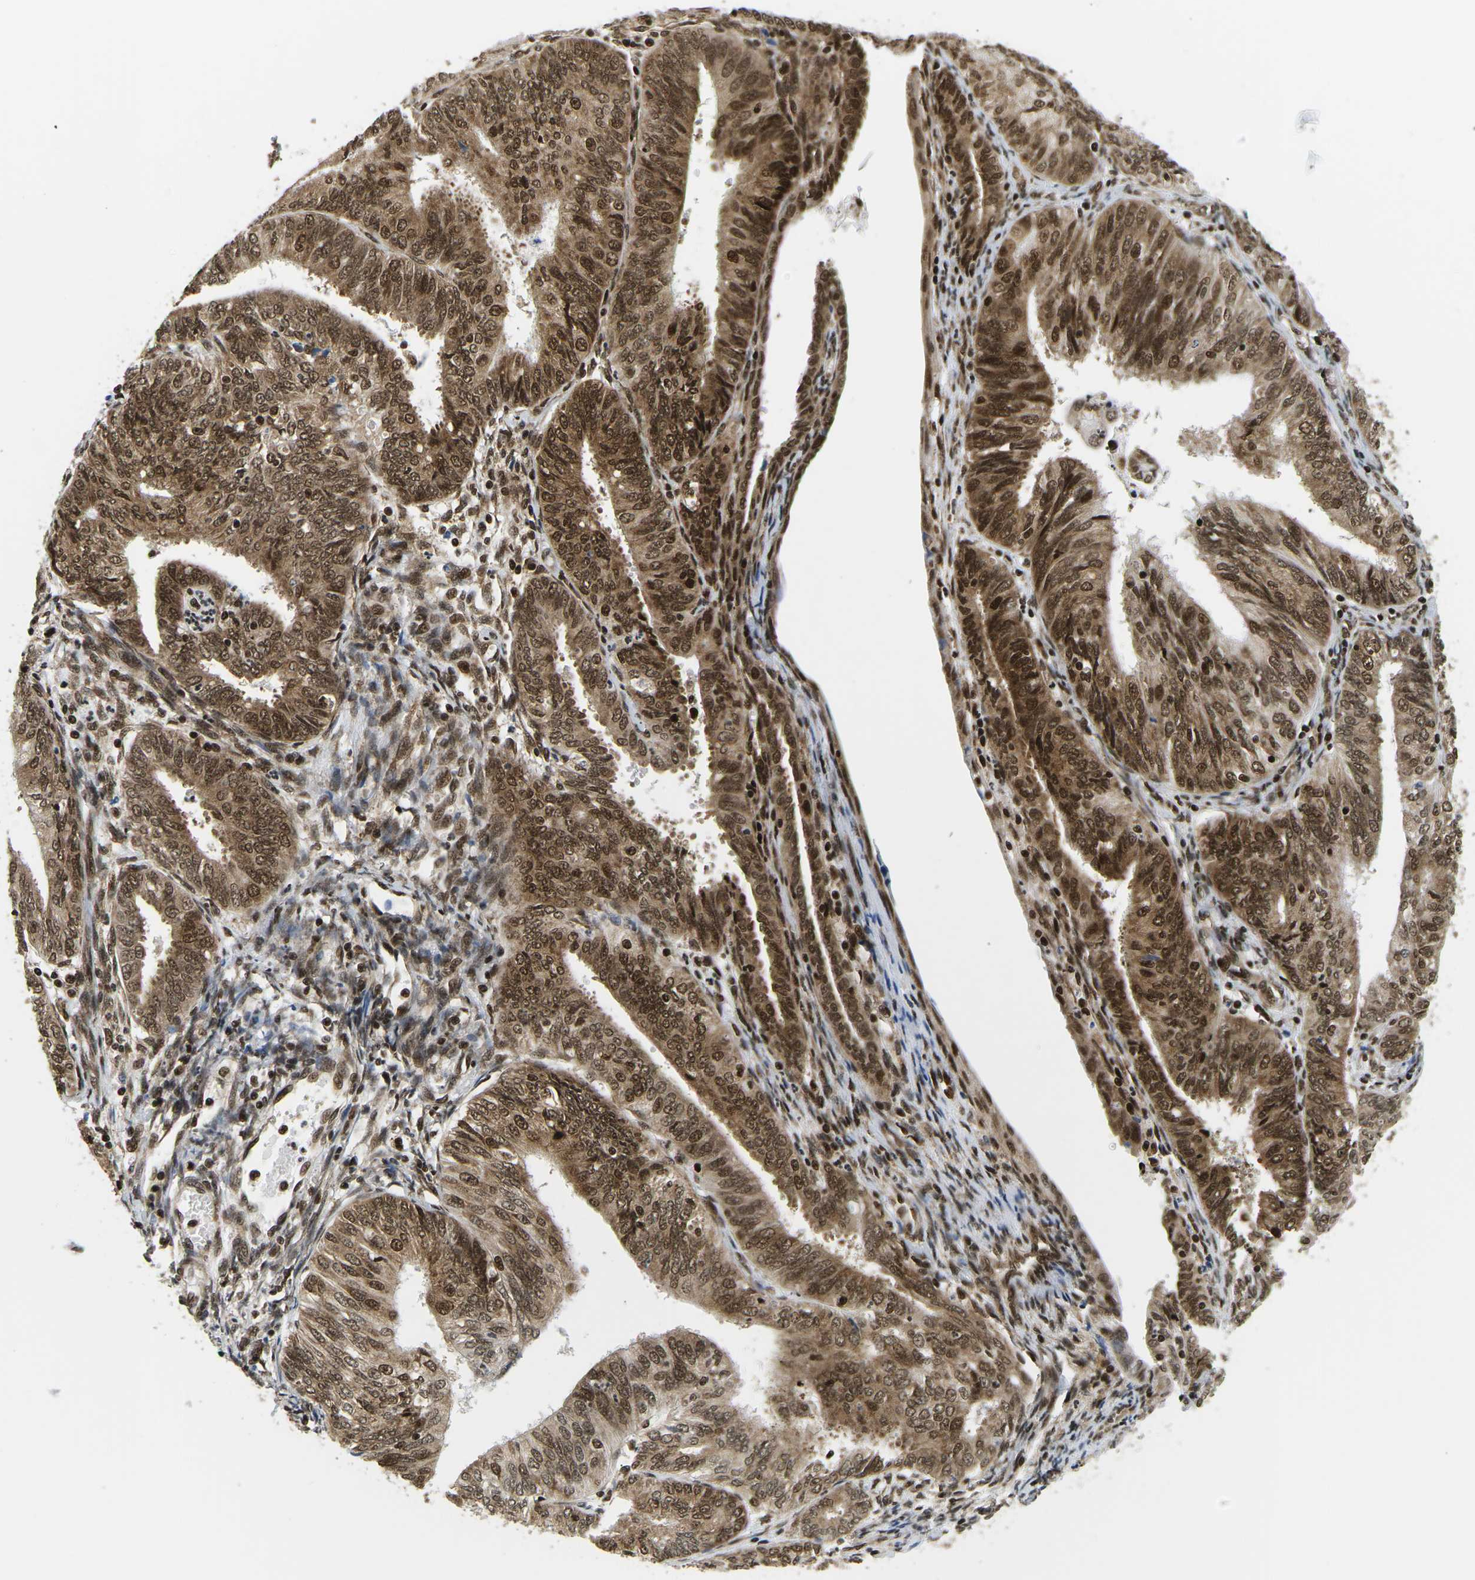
{"staining": {"intensity": "moderate", "quantity": ">75%", "location": "cytoplasmic/membranous,nuclear"}, "tissue": "endometrial cancer", "cell_type": "Tumor cells", "image_type": "cancer", "snomed": [{"axis": "morphology", "description": "Adenocarcinoma, NOS"}, {"axis": "topography", "description": "Endometrium"}], "caption": "Brown immunohistochemical staining in human endometrial cancer reveals moderate cytoplasmic/membranous and nuclear staining in about >75% of tumor cells.", "gene": "CELF1", "patient": {"sex": "female", "age": 58}}